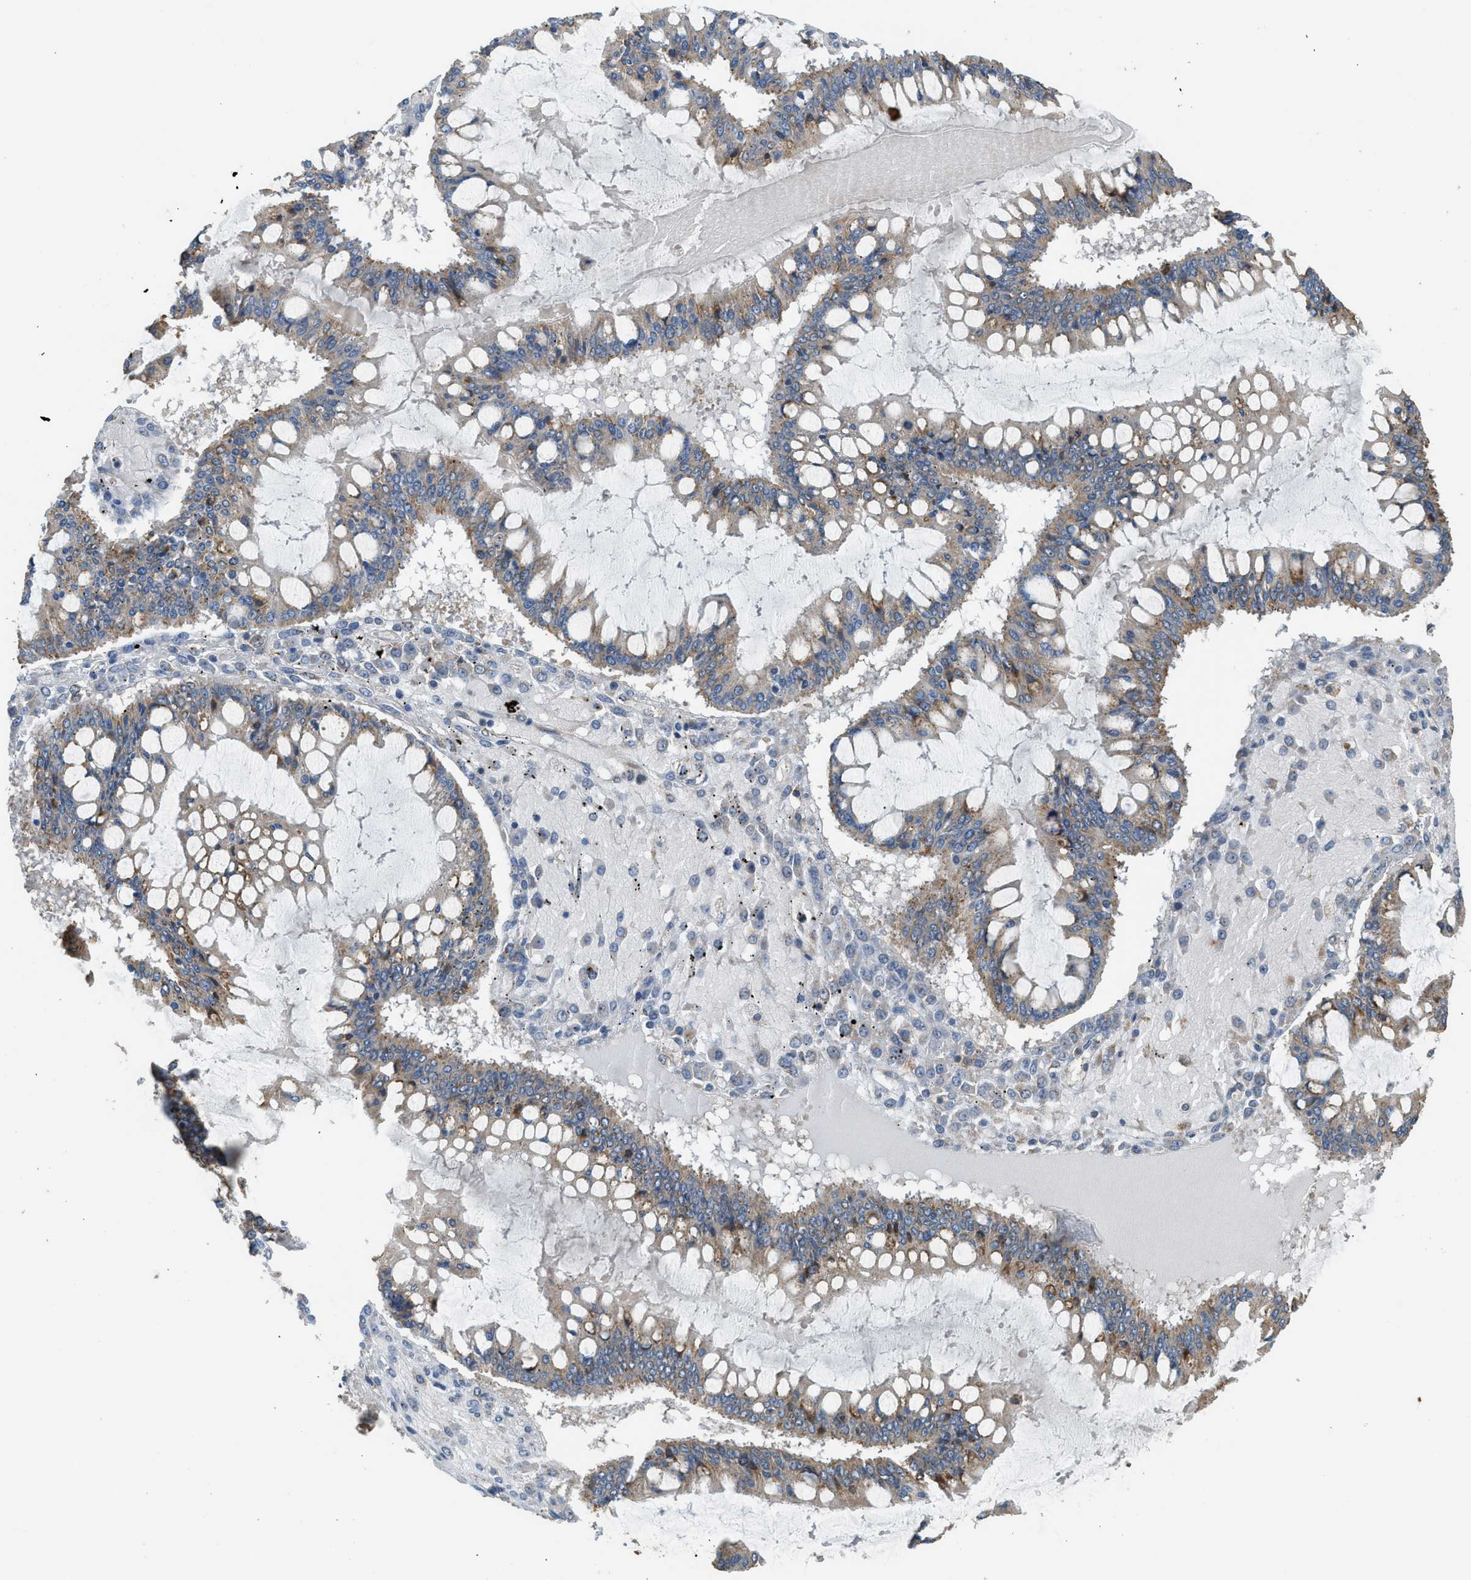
{"staining": {"intensity": "moderate", "quantity": "25%-75%", "location": "cytoplasmic/membranous"}, "tissue": "ovarian cancer", "cell_type": "Tumor cells", "image_type": "cancer", "snomed": [{"axis": "morphology", "description": "Cystadenocarcinoma, mucinous, NOS"}, {"axis": "topography", "description": "Ovary"}], "caption": "The image demonstrates immunohistochemical staining of mucinous cystadenocarcinoma (ovarian). There is moderate cytoplasmic/membranous positivity is present in approximately 25%-75% of tumor cells. (Stains: DAB (3,3'-diaminobenzidine) in brown, nuclei in blue, Microscopy: brightfield microscopy at high magnification).", "gene": "STARD3", "patient": {"sex": "female", "age": 73}}